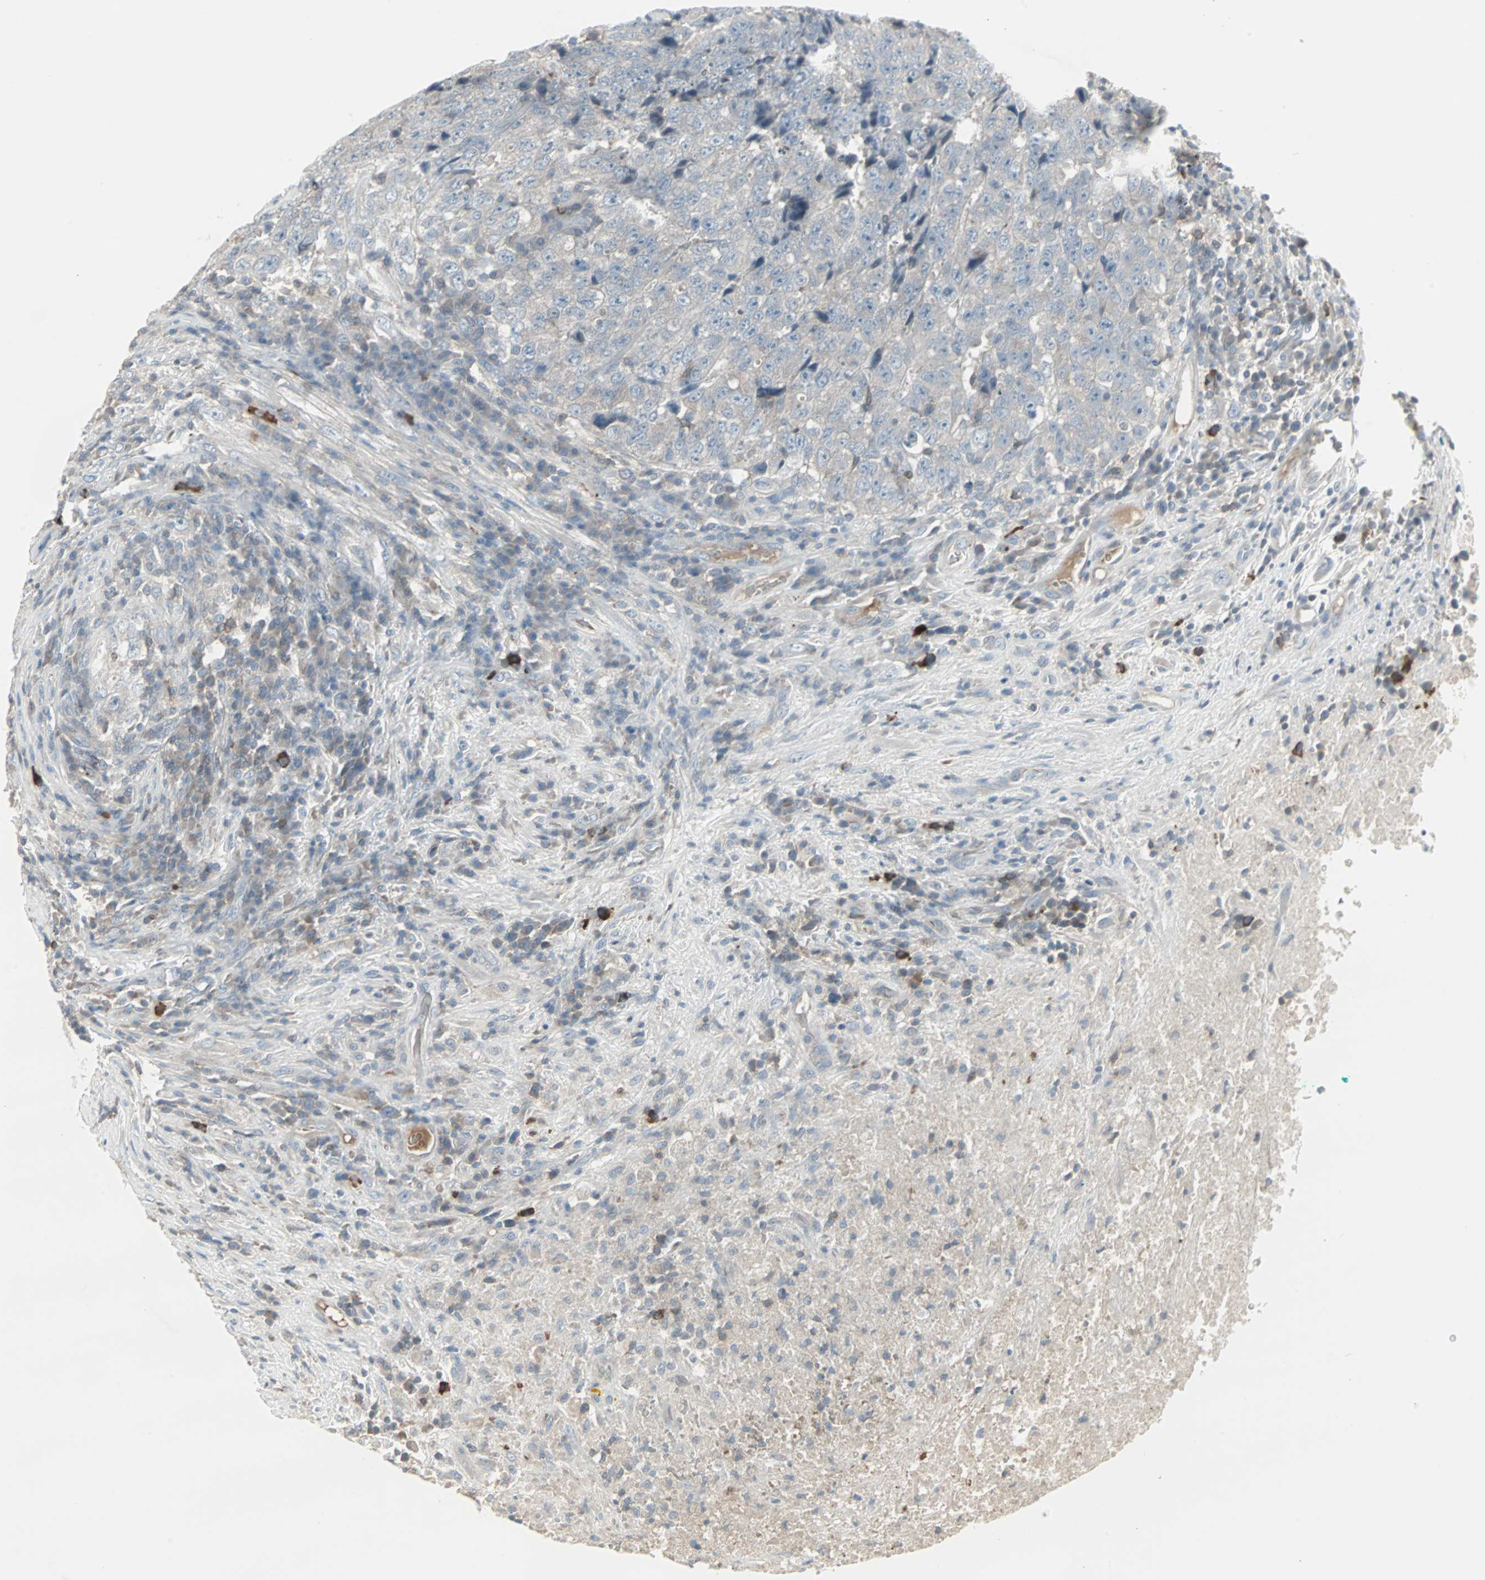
{"staining": {"intensity": "weak", "quantity": ">75%", "location": "cytoplasmic/membranous"}, "tissue": "testis cancer", "cell_type": "Tumor cells", "image_type": "cancer", "snomed": [{"axis": "morphology", "description": "Necrosis, NOS"}, {"axis": "morphology", "description": "Carcinoma, Embryonal, NOS"}, {"axis": "topography", "description": "Testis"}], "caption": "Embryonal carcinoma (testis) stained with a brown dye shows weak cytoplasmic/membranous positive staining in about >75% of tumor cells.", "gene": "ZSCAN32", "patient": {"sex": "male", "age": 19}}